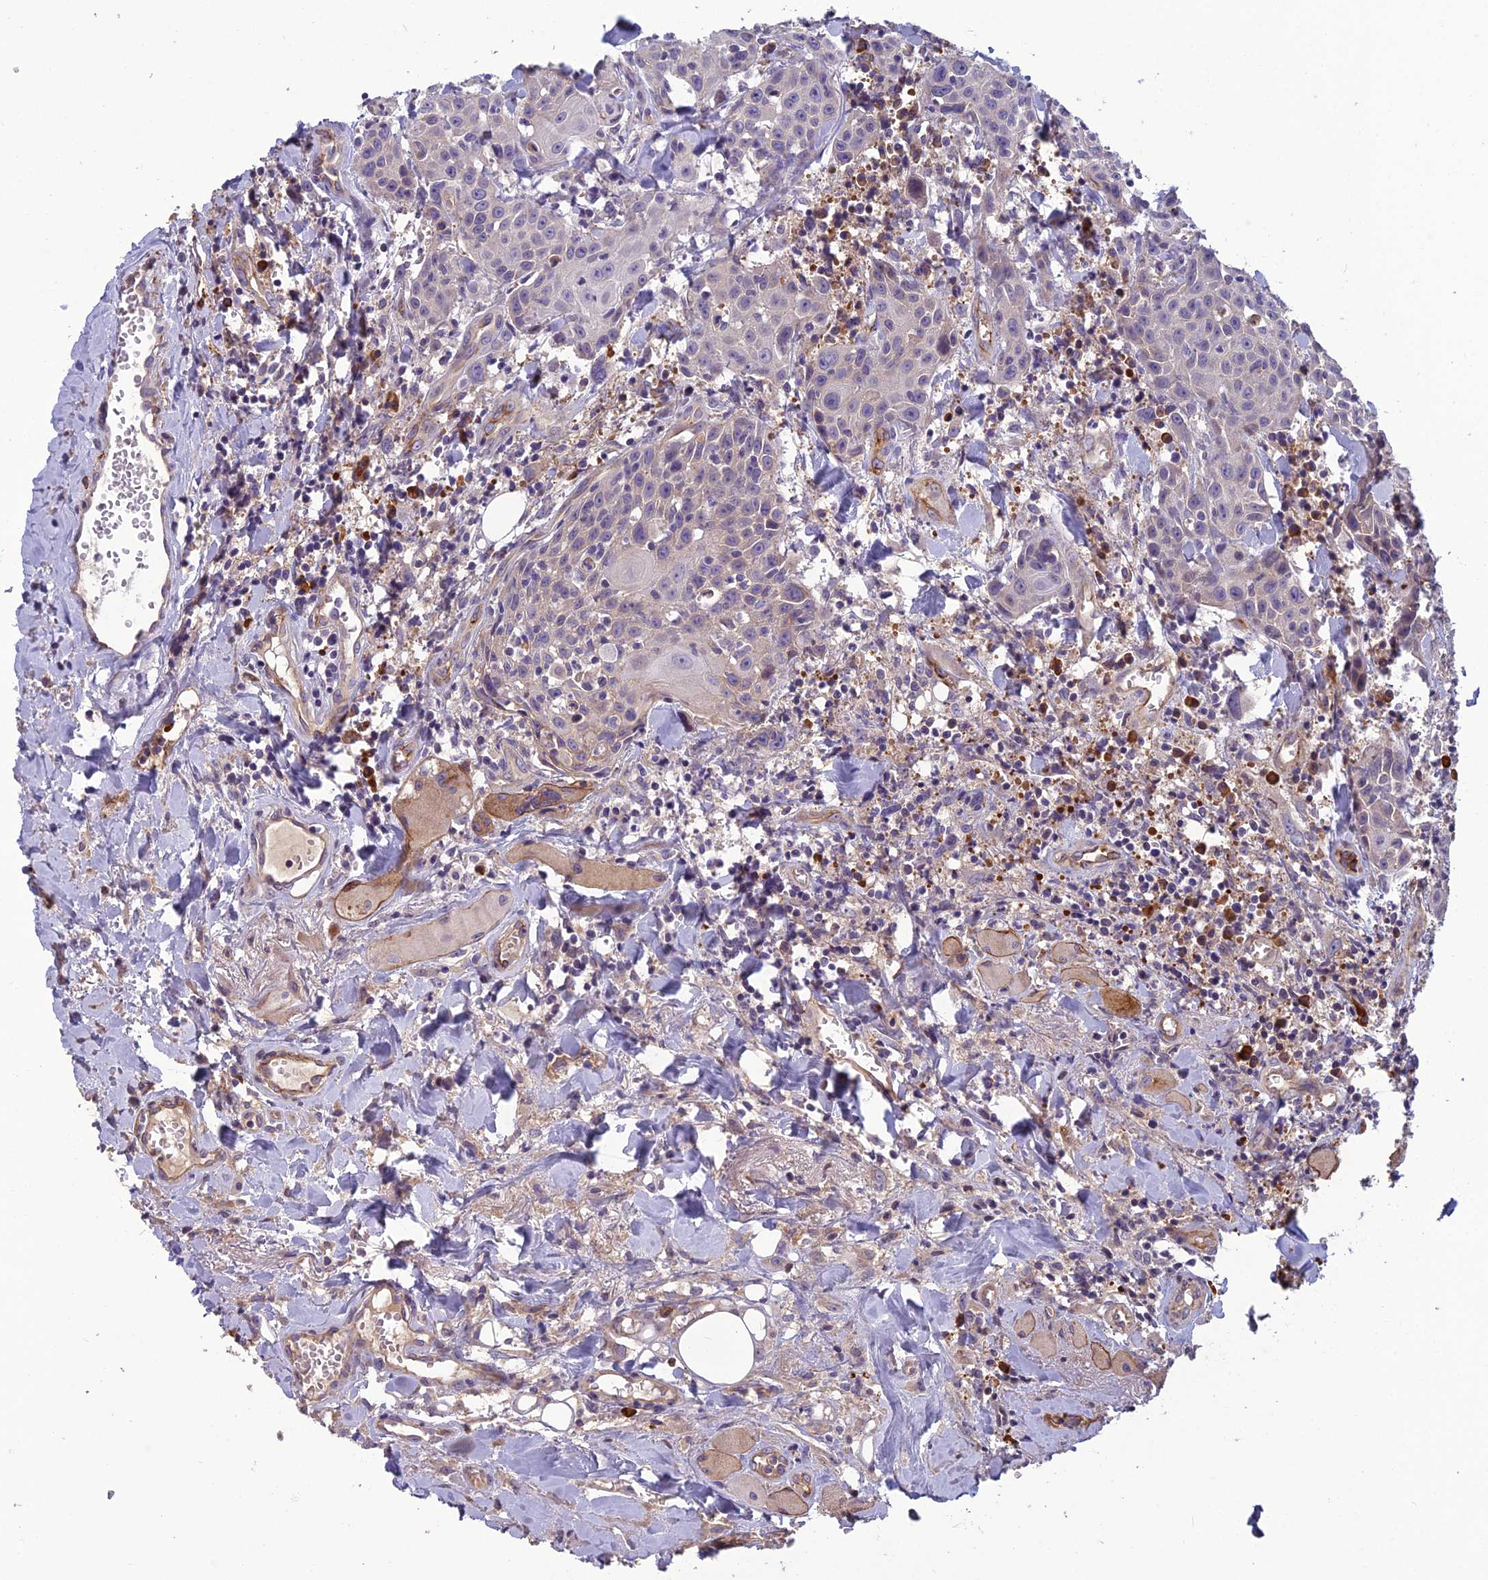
{"staining": {"intensity": "negative", "quantity": "none", "location": "none"}, "tissue": "head and neck cancer", "cell_type": "Tumor cells", "image_type": "cancer", "snomed": [{"axis": "morphology", "description": "Squamous cell carcinoma, NOS"}, {"axis": "topography", "description": "Oral tissue"}, {"axis": "topography", "description": "Head-Neck"}], "caption": "Image shows no significant protein staining in tumor cells of head and neck cancer.", "gene": "TSPAN15", "patient": {"sex": "female", "age": 82}}